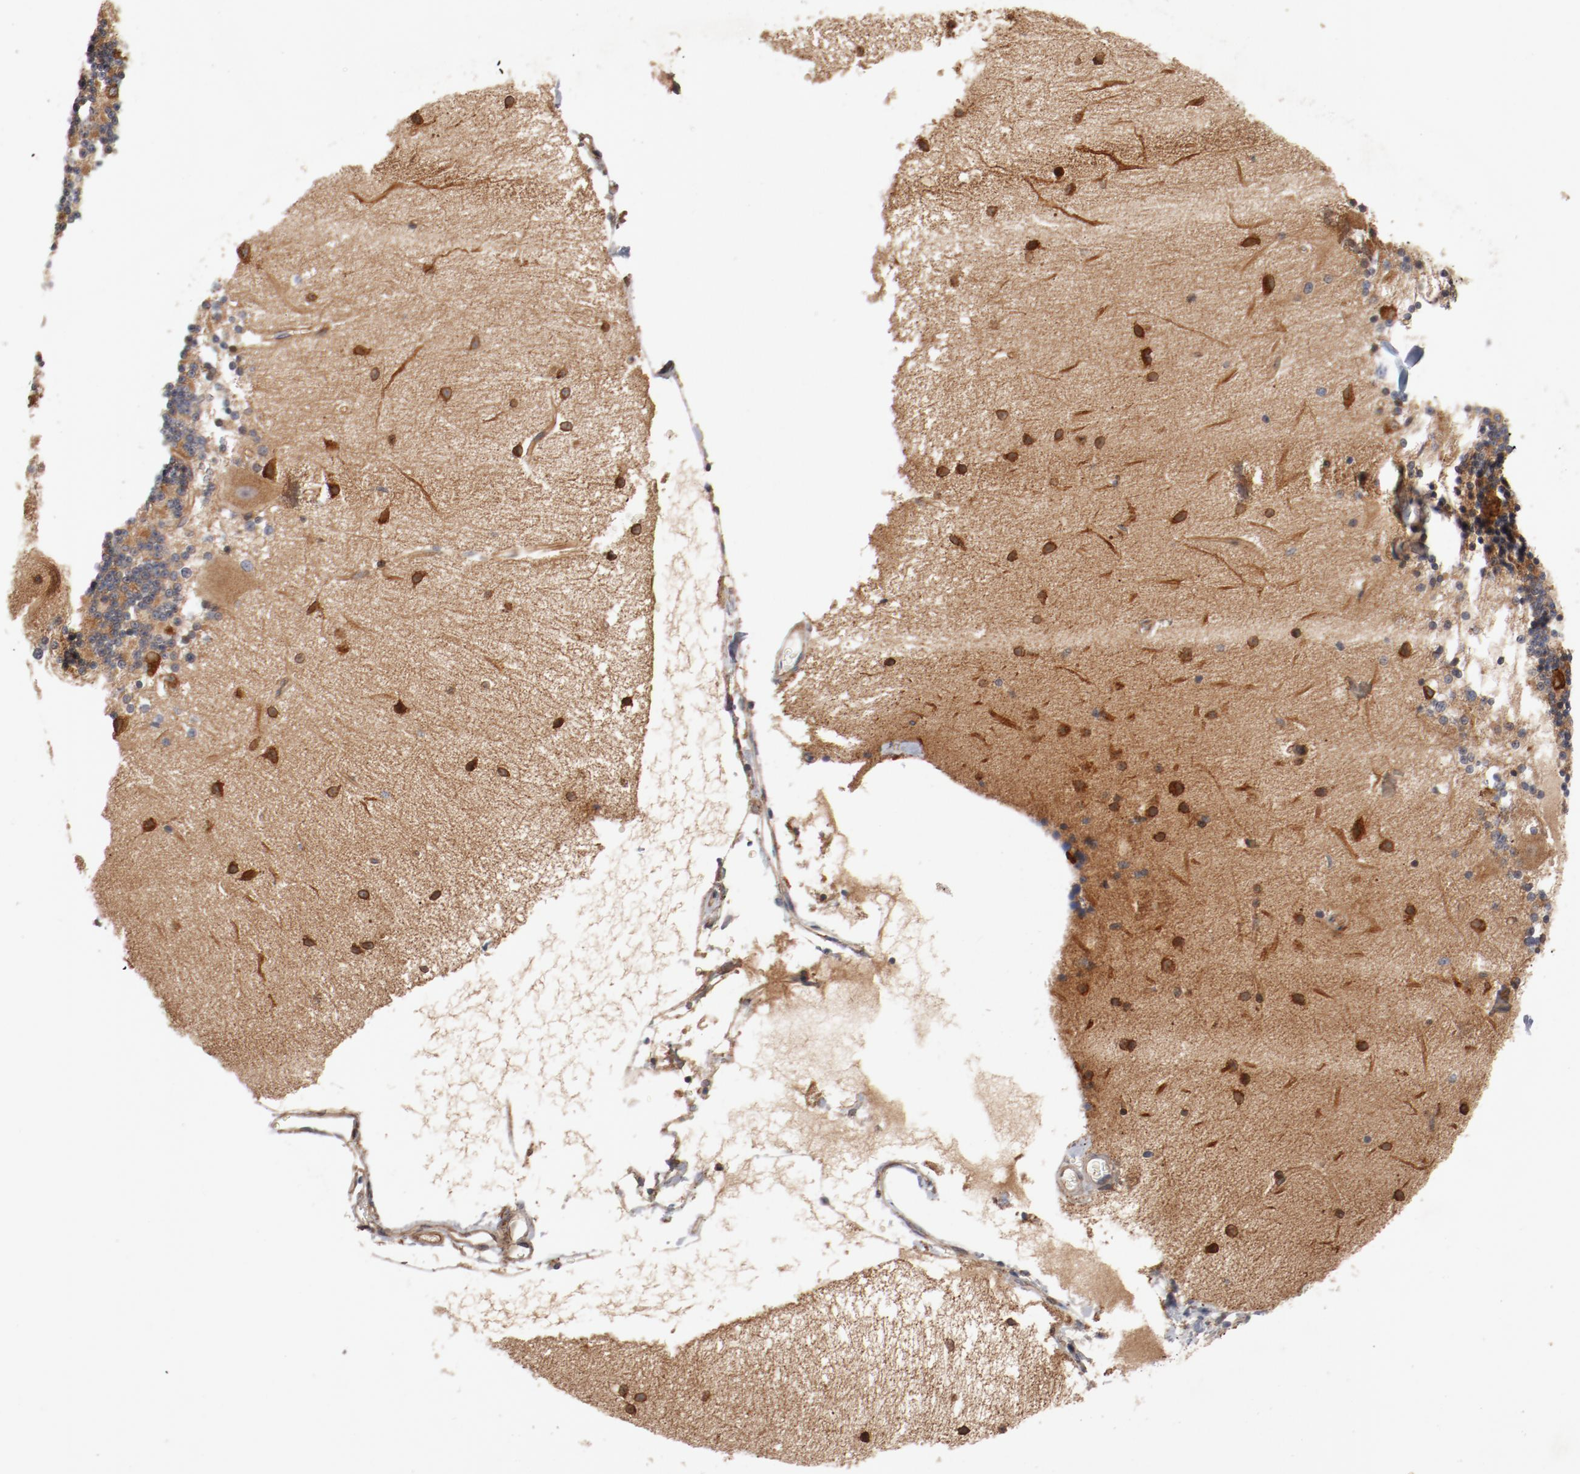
{"staining": {"intensity": "moderate", "quantity": ">75%", "location": "cytoplasmic/membranous"}, "tissue": "cerebellum", "cell_type": "Cells in granular layer", "image_type": "normal", "snomed": [{"axis": "morphology", "description": "Normal tissue, NOS"}, {"axis": "topography", "description": "Cerebellum"}], "caption": "High-power microscopy captured an IHC histopathology image of unremarkable cerebellum, revealing moderate cytoplasmic/membranous expression in approximately >75% of cells in granular layer.", "gene": "PITPNM2", "patient": {"sex": "female", "age": 54}}